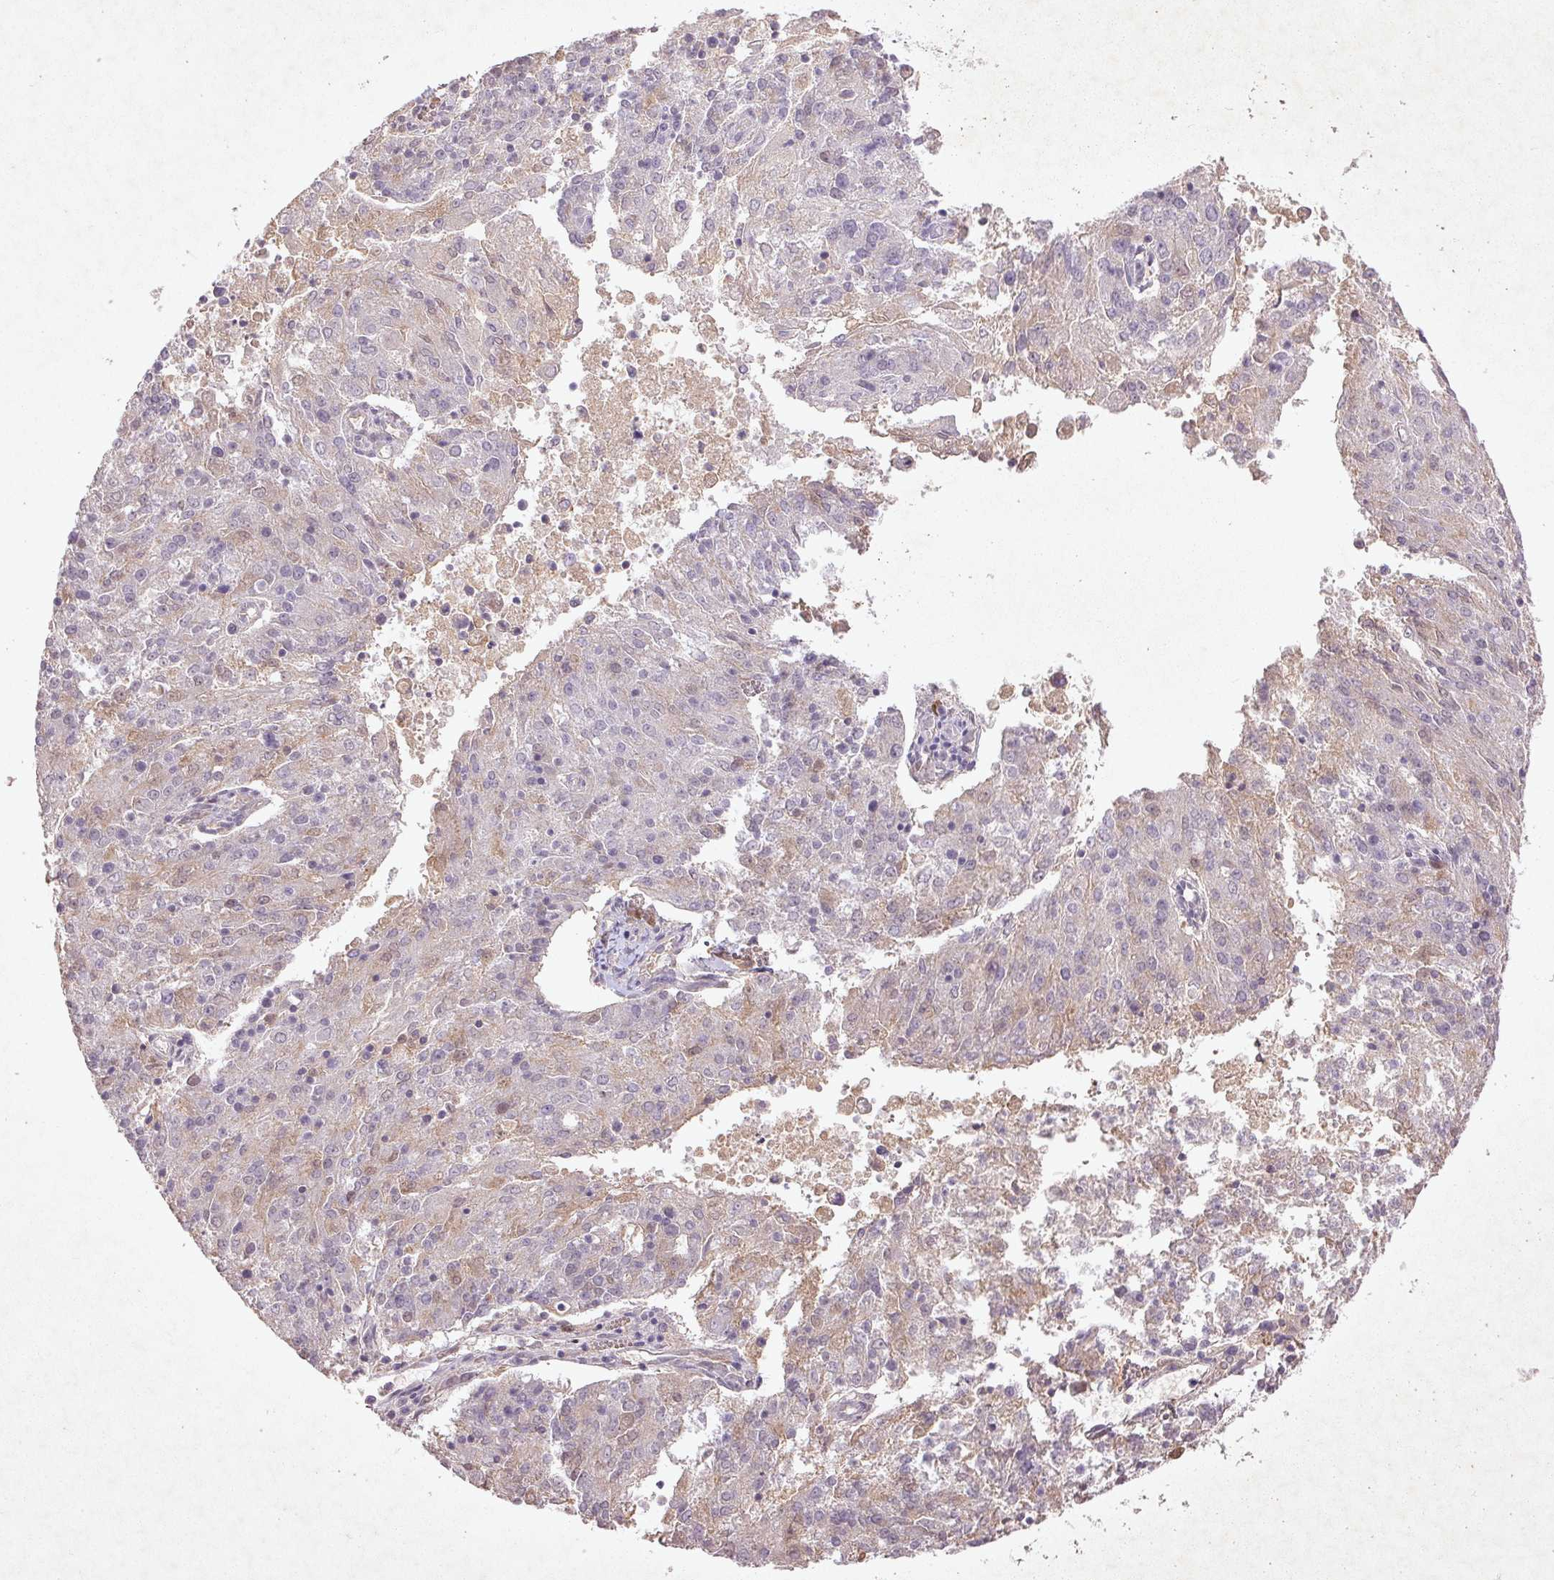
{"staining": {"intensity": "negative", "quantity": "none", "location": "none"}, "tissue": "endometrial cancer", "cell_type": "Tumor cells", "image_type": "cancer", "snomed": [{"axis": "morphology", "description": "Adenocarcinoma, NOS"}, {"axis": "topography", "description": "Endometrium"}], "caption": "Immunohistochemistry photomicrograph of neoplastic tissue: adenocarcinoma (endometrial) stained with DAB (3,3'-diaminobenzidine) demonstrates no significant protein positivity in tumor cells.", "gene": "FAM168B", "patient": {"sex": "female", "age": 82}}